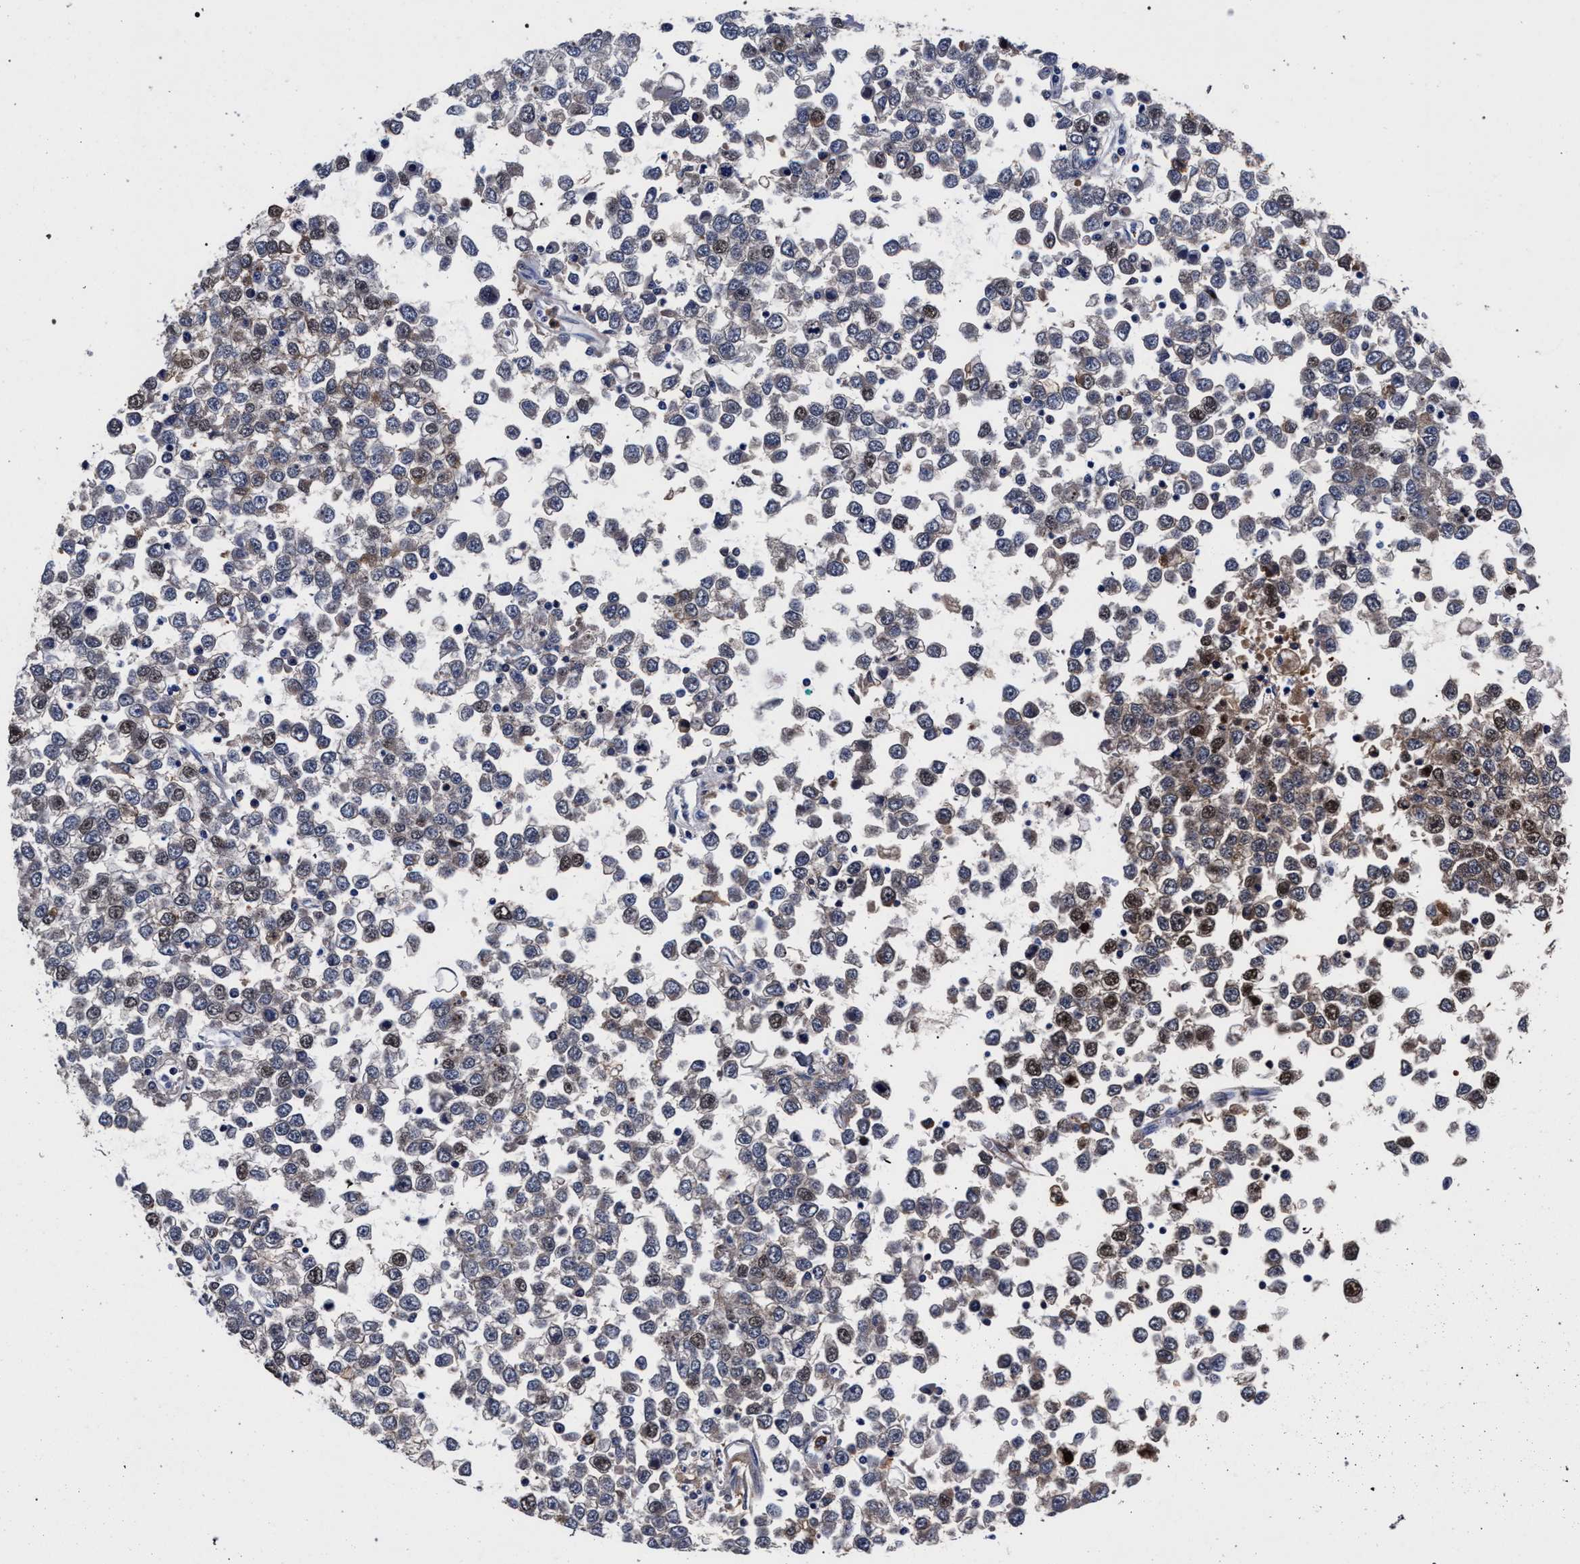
{"staining": {"intensity": "weak", "quantity": "25%-75%", "location": "cytoplasmic/membranous,nuclear"}, "tissue": "testis cancer", "cell_type": "Tumor cells", "image_type": "cancer", "snomed": [{"axis": "morphology", "description": "Seminoma, NOS"}, {"axis": "topography", "description": "Testis"}], "caption": "Immunohistochemical staining of testis seminoma reveals weak cytoplasmic/membranous and nuclear protein positivity in approximately 25%-75% of tumor cells.", "gene": "ZNF462", "patient": {"sex": "male", "age": 65}}